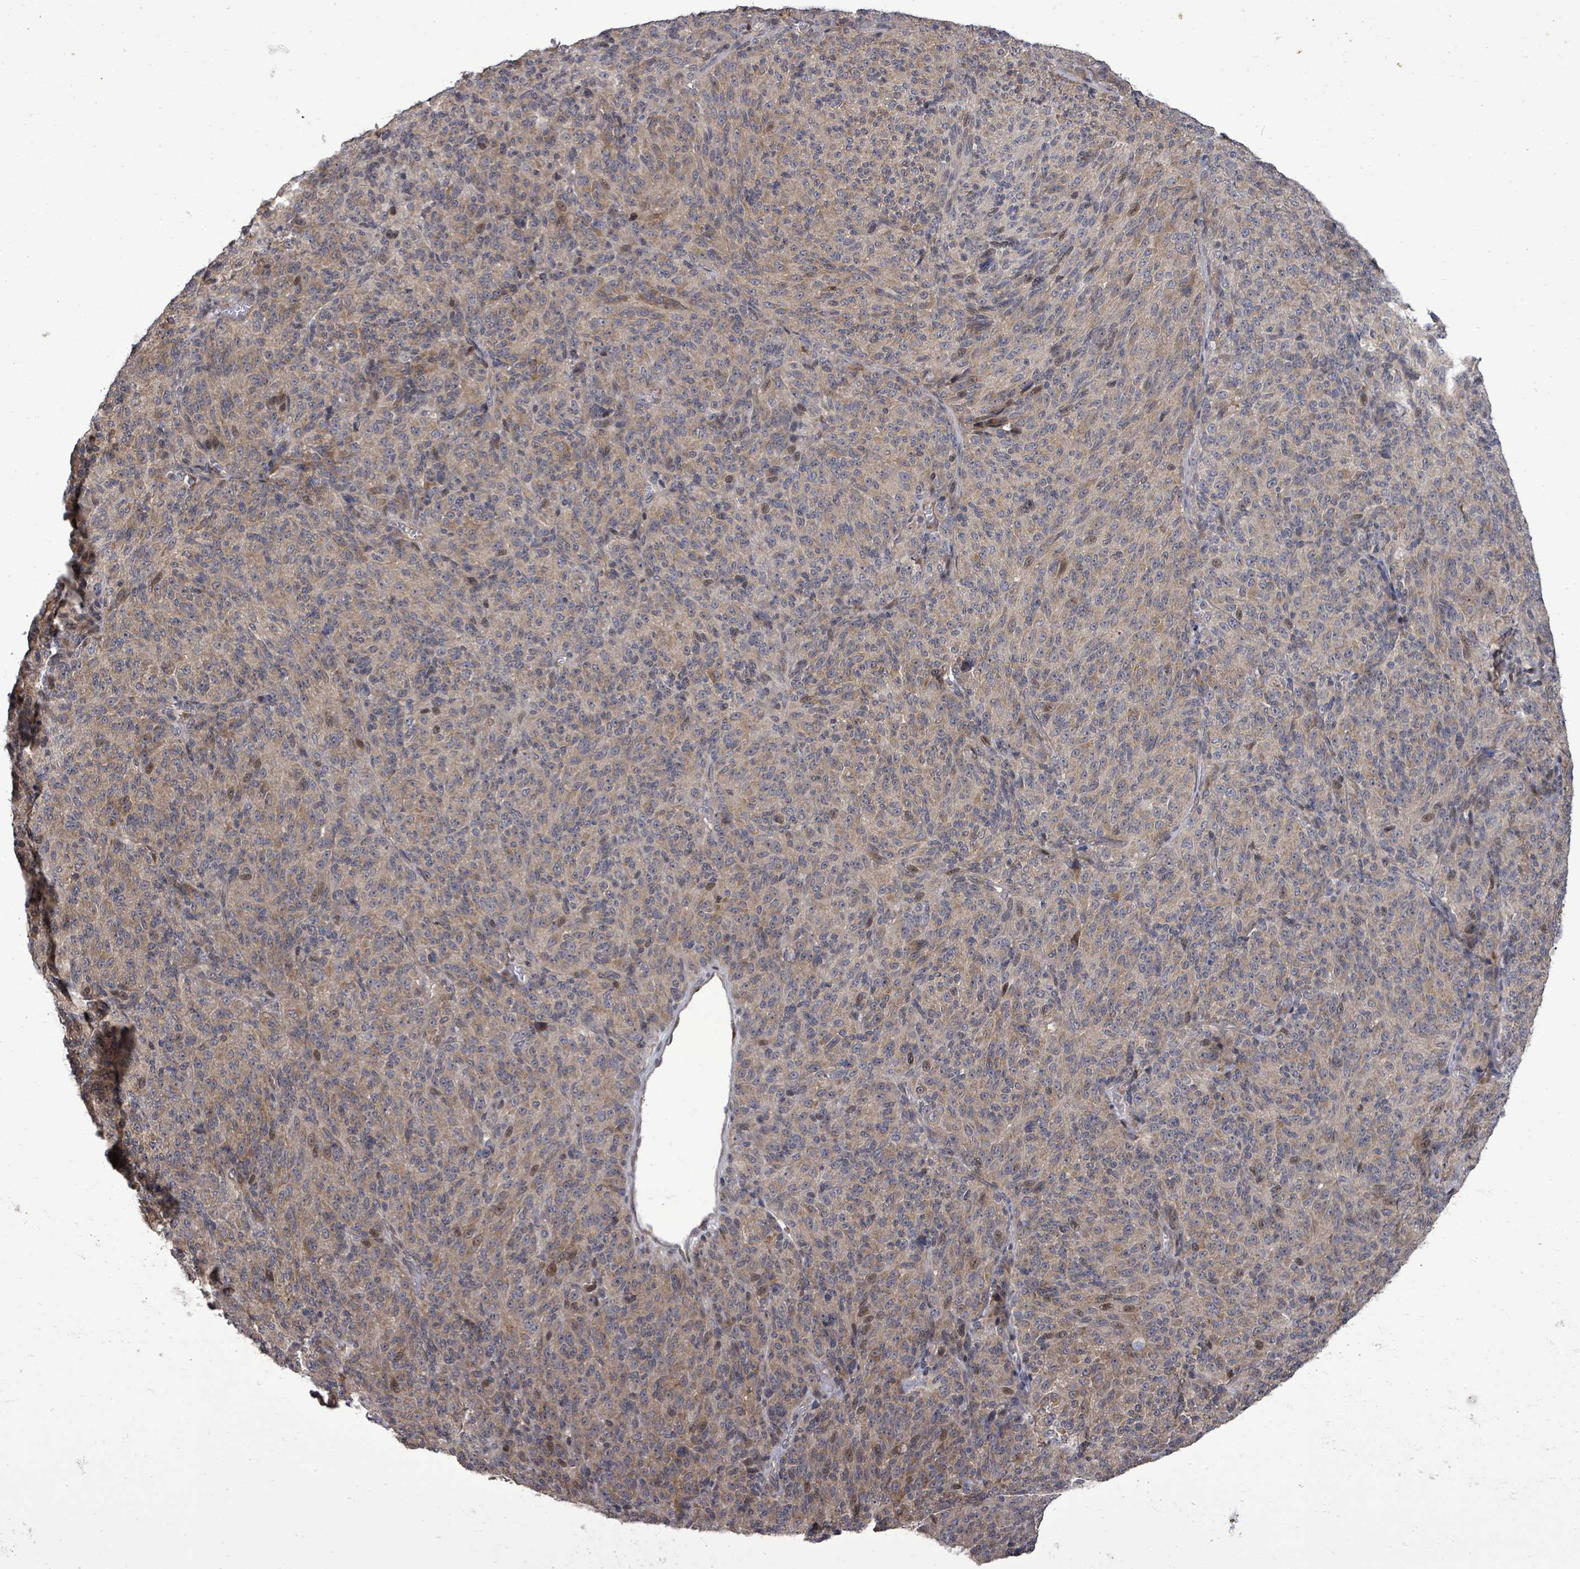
{"staining": {"intensity": "weak", "quantity": "25%-75%", "location": "cytoplasmic/membranous"}, "tissue": "melanoma", "cell_type": "Tumor cells", "image_type": "cancer", "snomed": [{"axis": "morphology", "description": "Malignant melanoma, Metastatic site"}, {"axis": "topography", "description": "Brain"}], "caption": "High-power microscopy captured an immunohistochemistry micrograph of malignant melanoma (metastatic site), revealing weak cytoplasmic/membranous expression in approximately 25%-75% of tumor cells. Using DAB (3,3'-diaminobenzidine) (brown) and hematoxylin (blue) stains, captured at high magnification using brightfield microscopy.", "gene": "KRTAP27-1", "patient": {"sex": "female", "age": 56}}